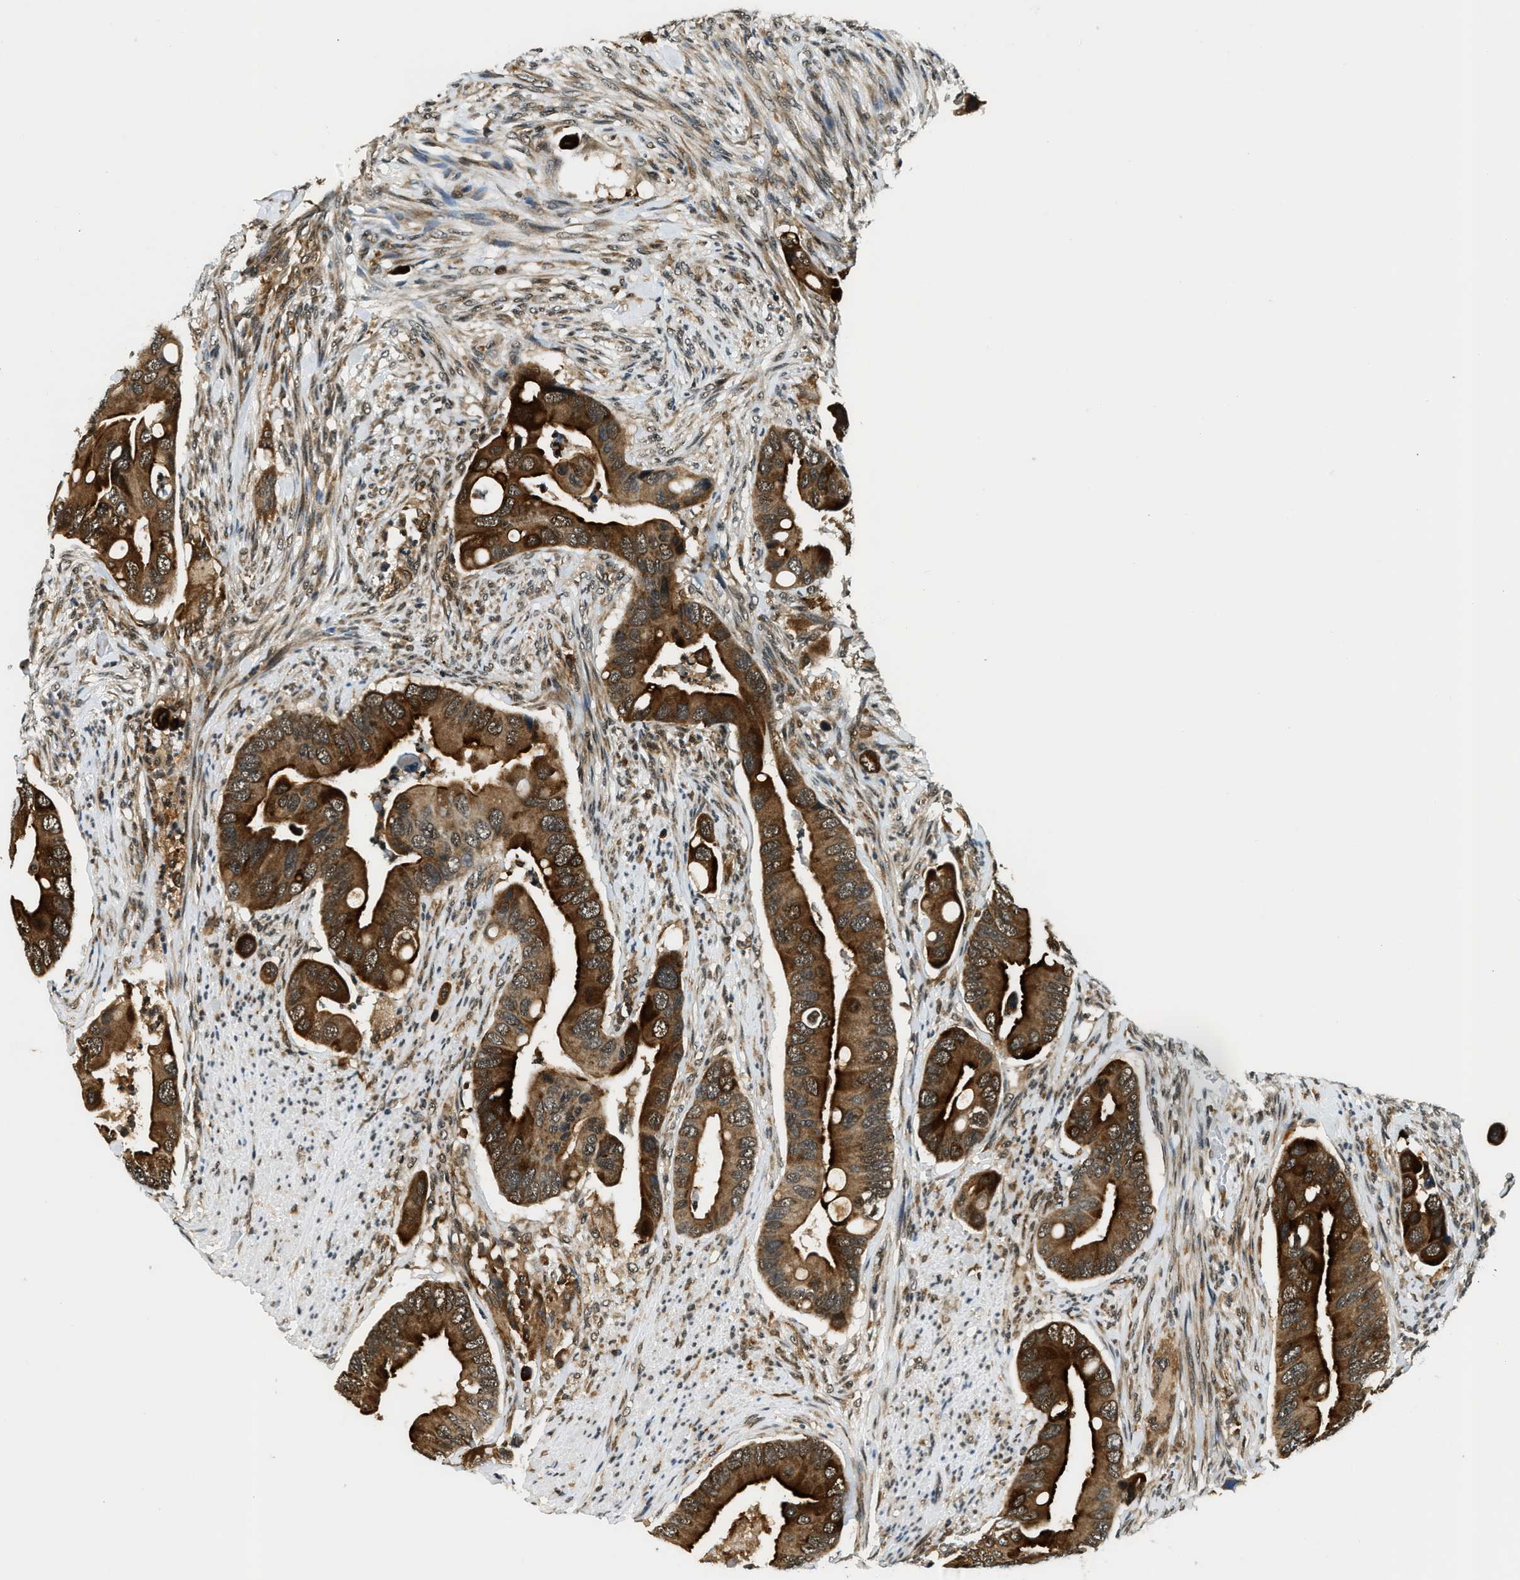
{"staining": {"intensity": "strong", "quantity": ">75%", "location": "cytoplasmic/membranous"}, "tissue": "colorectal cancer", "cell_type": "Tumor cells", "image_type": "cancer", "snomed": [{"axis": "morphology", "description": "Adenocarcinoma, NOS"}, {"axis": "topography", "description": "Rectum"}], "caption": "Immunohistochemistry staining of colorectal cancer, which reveals high levels of strong cytoplasmic/membranous staining in about >75% of tumor cells indicating strong cytoplasmic/membranous protein expression. The staining was performed using DAB (brown) for protein detection and nuclei were counterstained in hematoxylin (blue).", "gene": "RAB11FIP1", "patient": {"sex": "female", "age": 57}}